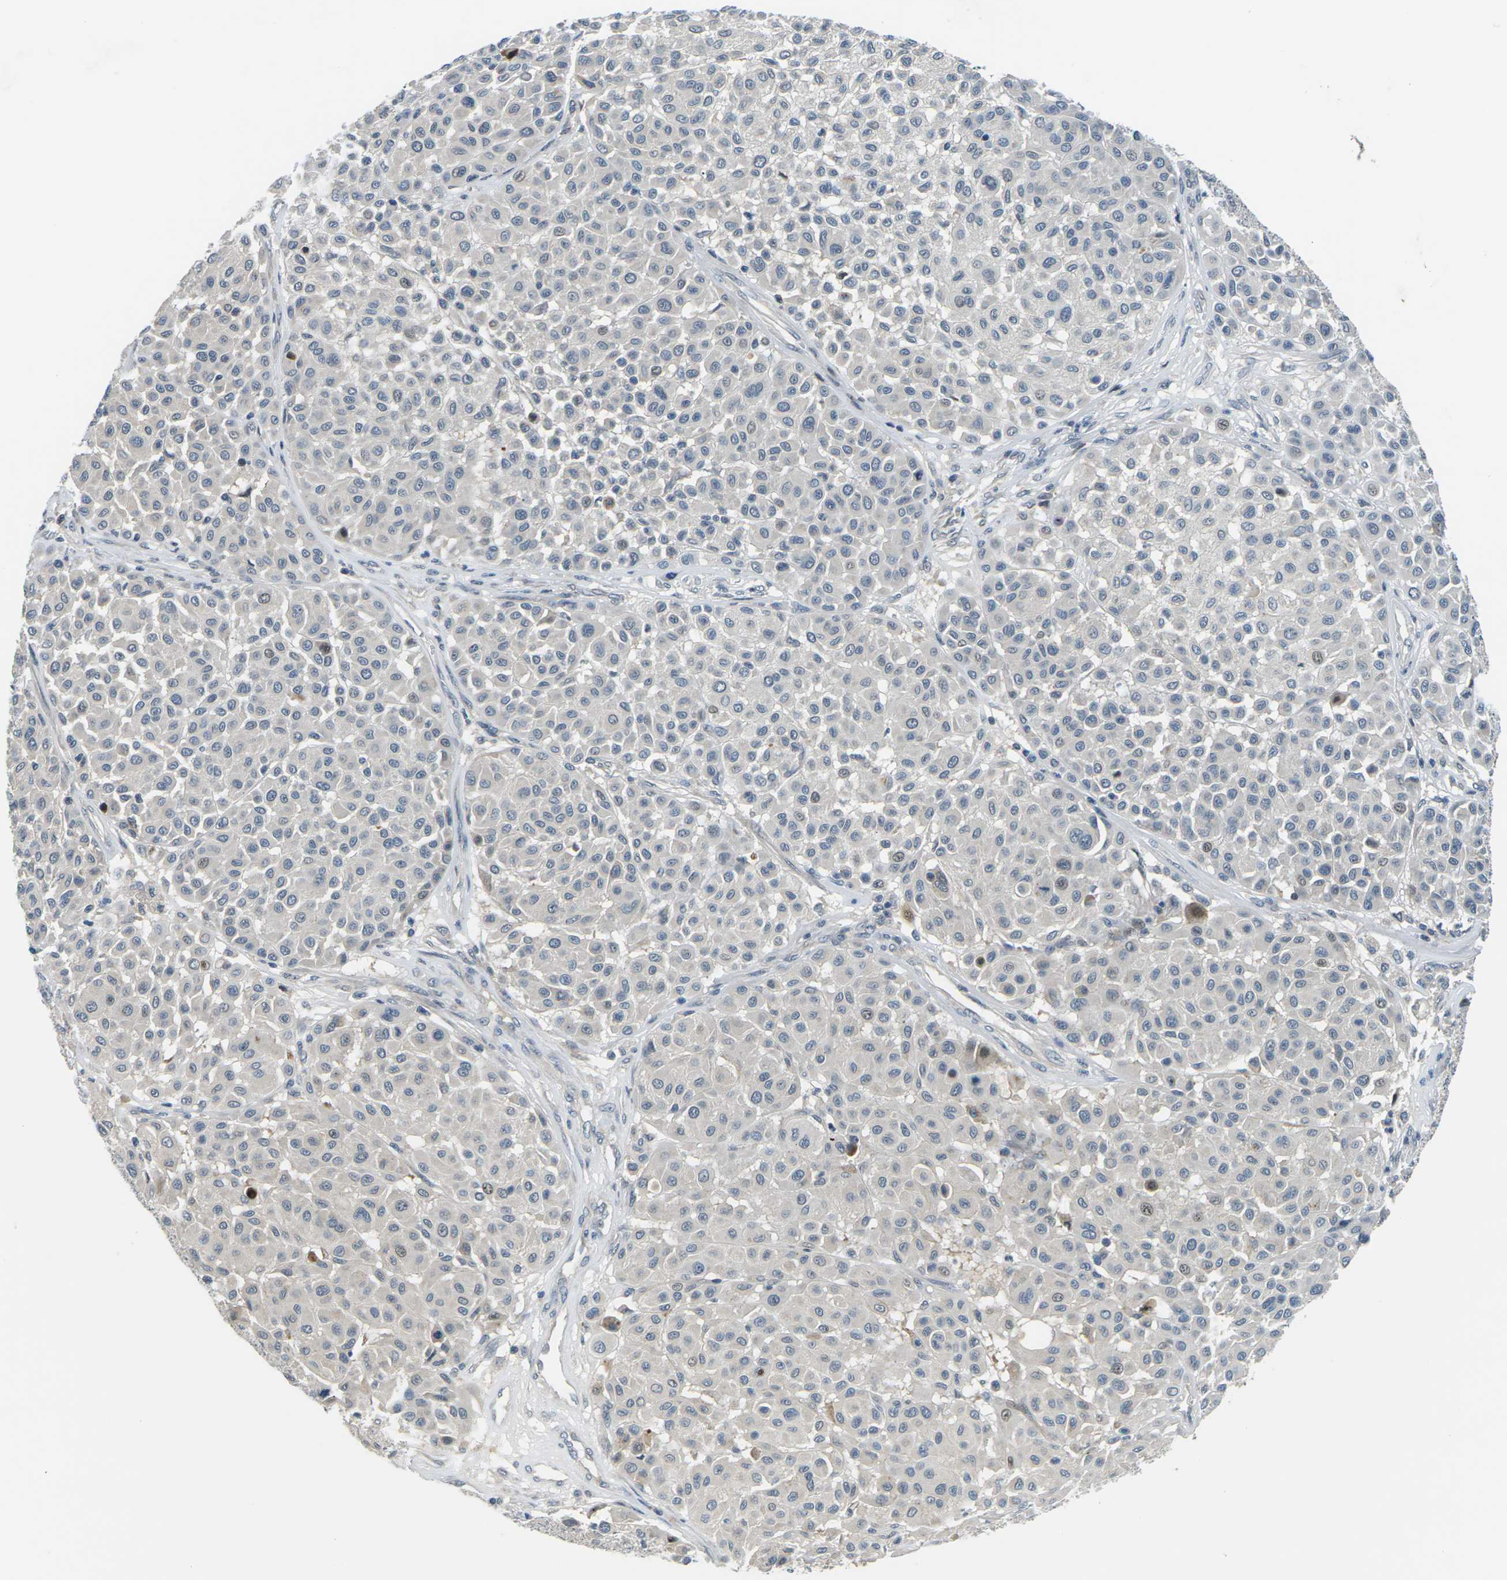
{"staining": {"intensity": "negative", "quantity": "none", "location": "none"}, "tissue": "melanoma", "cell_type": "Tumor cells", "image_type": "cancer", "snomed": [{"axis": "morphology", "description": "Malignant melanoma, Metastatic site"}, {"axis": "topography", "description": "Soft tissue"}], "caption": "DAB immunohistochemical staining of human melanoma demonstrates no significant positivity in tumor cells.", "gene": "SLC13A3", "patient": {"sex": "male", "age": 41}}